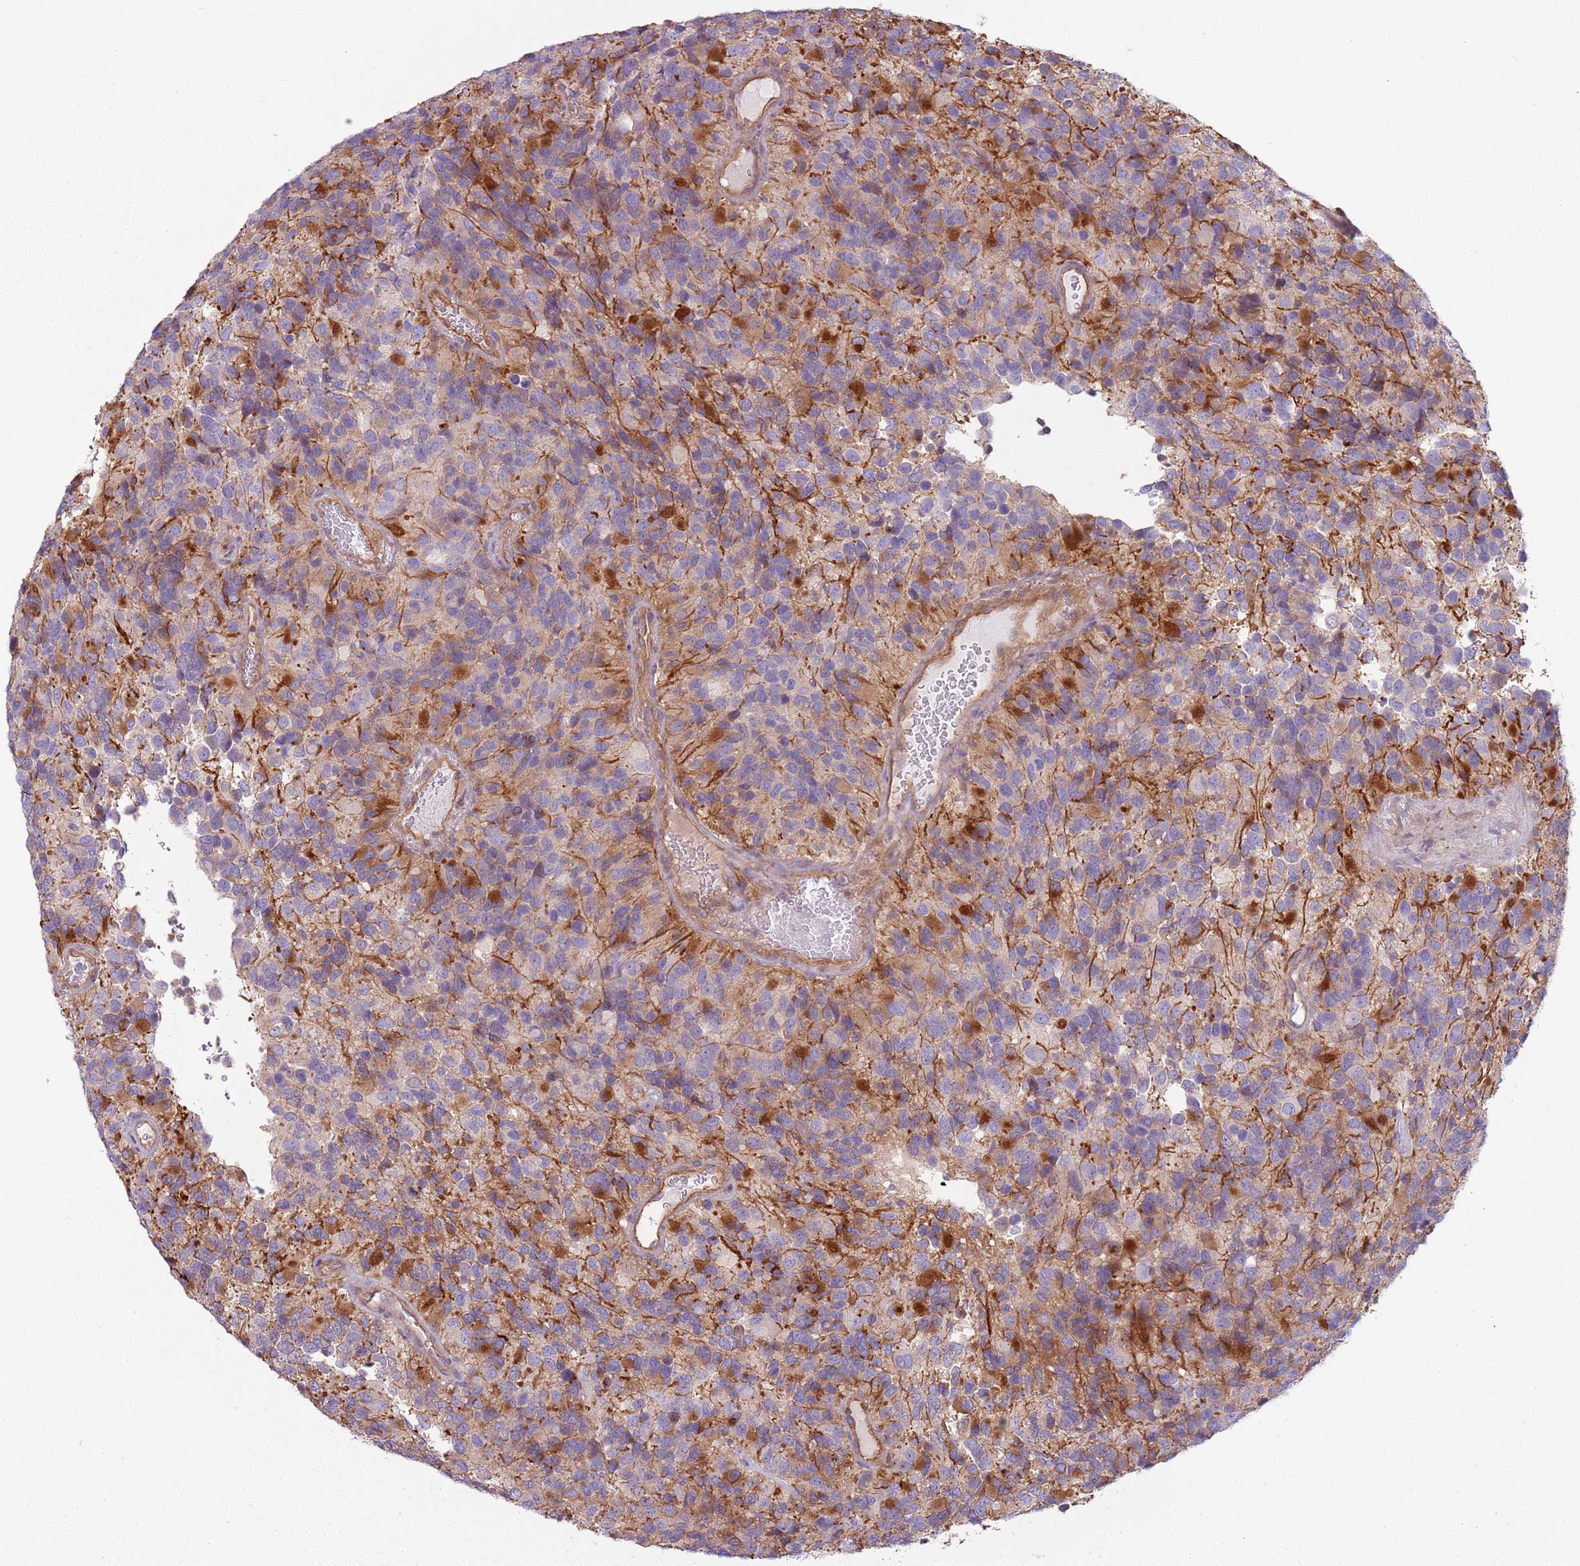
{"staining": {"intensity": "moderate", "quantity": "<25%", "location": "cytoplasmic/membranous"}, "tissue": "glioma", "cell_type": "Tumor cells", "image_type": "cancer", "snomed": [{"axis": "morphology", "description": "Glioma, malignant, High grade"}, {"axis": "topography", "description": "Brain"}], "caption": "Immunohistochemical staining of human malignant glioma (high-grade) reveals low levels of moderate cytoplasmic/membranous expression in approximately <25% of tumor cells. (DAB (3,3'-diaminobenzidine) IHC with brightfield microscopy, high magnification).", "gene": "GNAI3", "patient": {"sex": "male", "age": 77}}